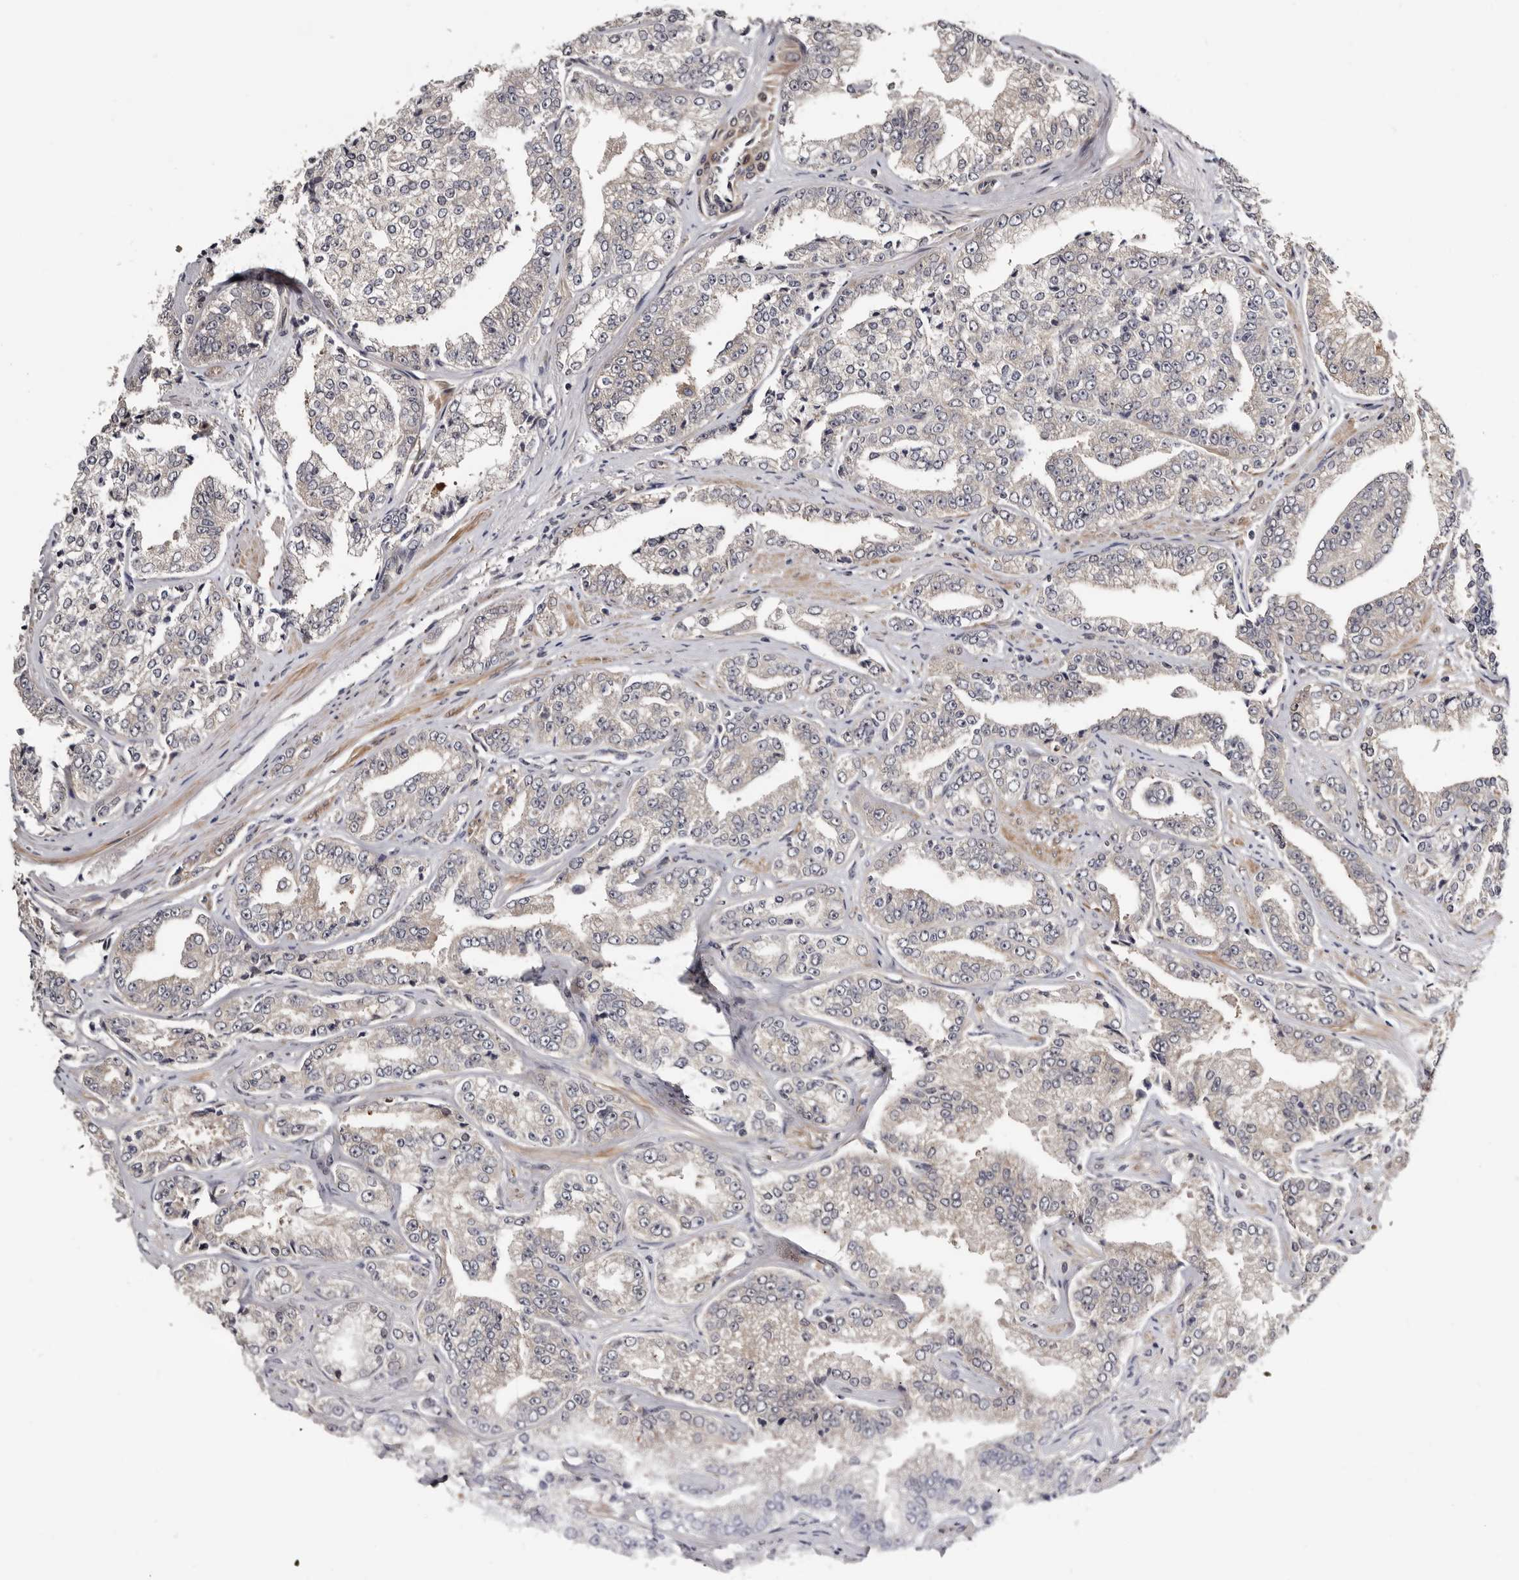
{"staining": {"intensity": "negative", "quantity": "none", "location": "none"}, "tissue": "prostate cancer", "cell_type": "Tumor cells", "image_type": "cancer", "snomed": [{"axis": "morphology", "description": "Adenocarcinoma, High grade"}, {"axis": "topography", "description": "Prostate"}], "caption": "IHC of human high-grade adenocarcinoma (prostate) displays no expression in tumor cells.", "gene": "SBDS", "patient": {"sex": "male", "age": 71}}